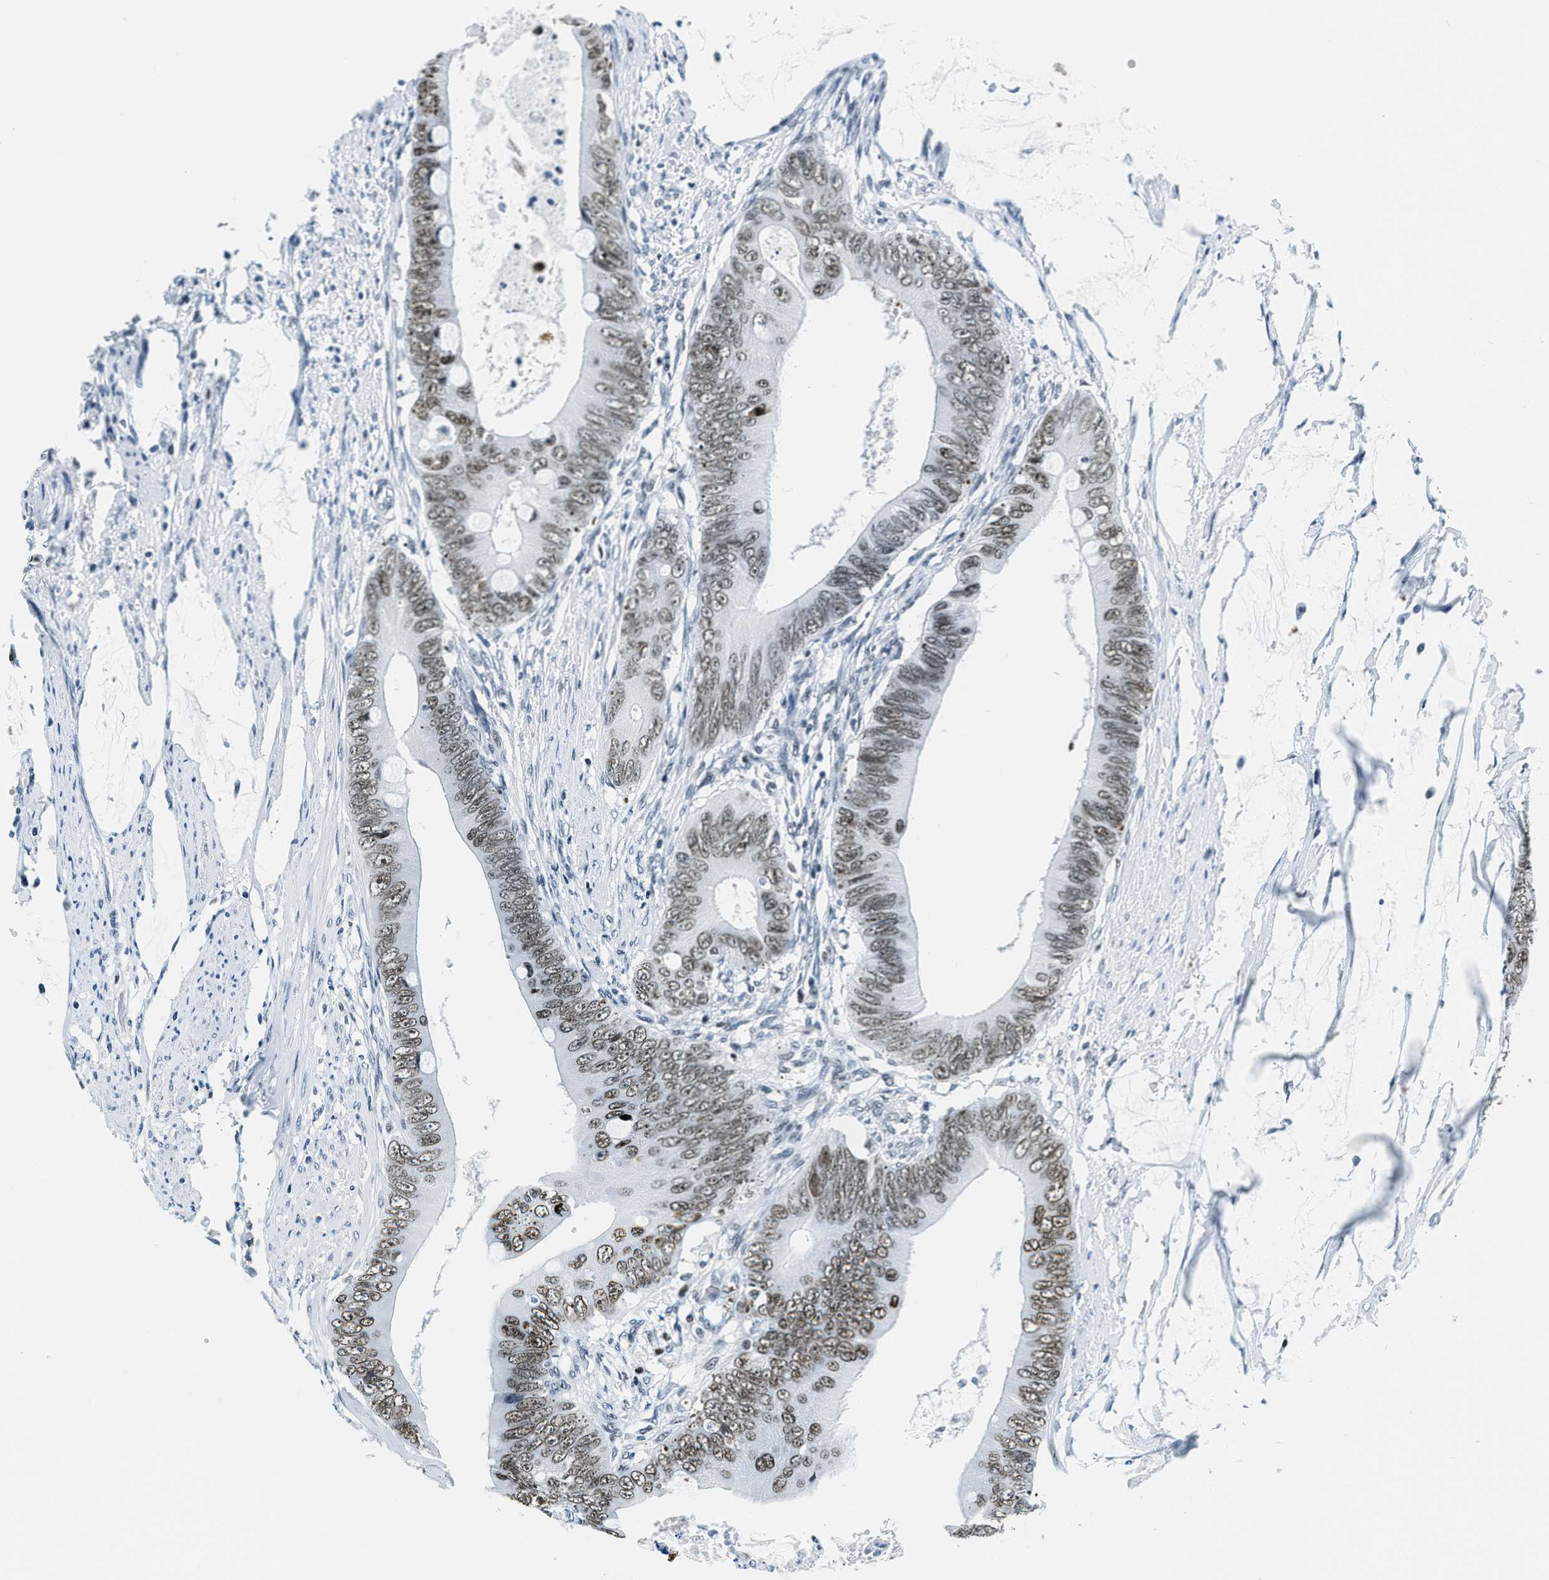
{"staining": {"intensity": "moderate", "quantity": ">75%", "location": "nuclear"}, "tissue": "colorectal cancer", "cell_type": "Tumor cells", "image_type": "cancer", "snomed": [{"axis": "morphology", "description": "Adenocarcinoma, NOS"}, {"axis": "topography", "description": "Rectum"}], "caption": "Protein staining reveals moderate nuclear positivity in about >75% of tumor cells in colorectal cancer (adenocarcinoma). Nuclei are stained in blue.", "gene": "TOP1", "patient": {"sex": "female", "age": 77}}